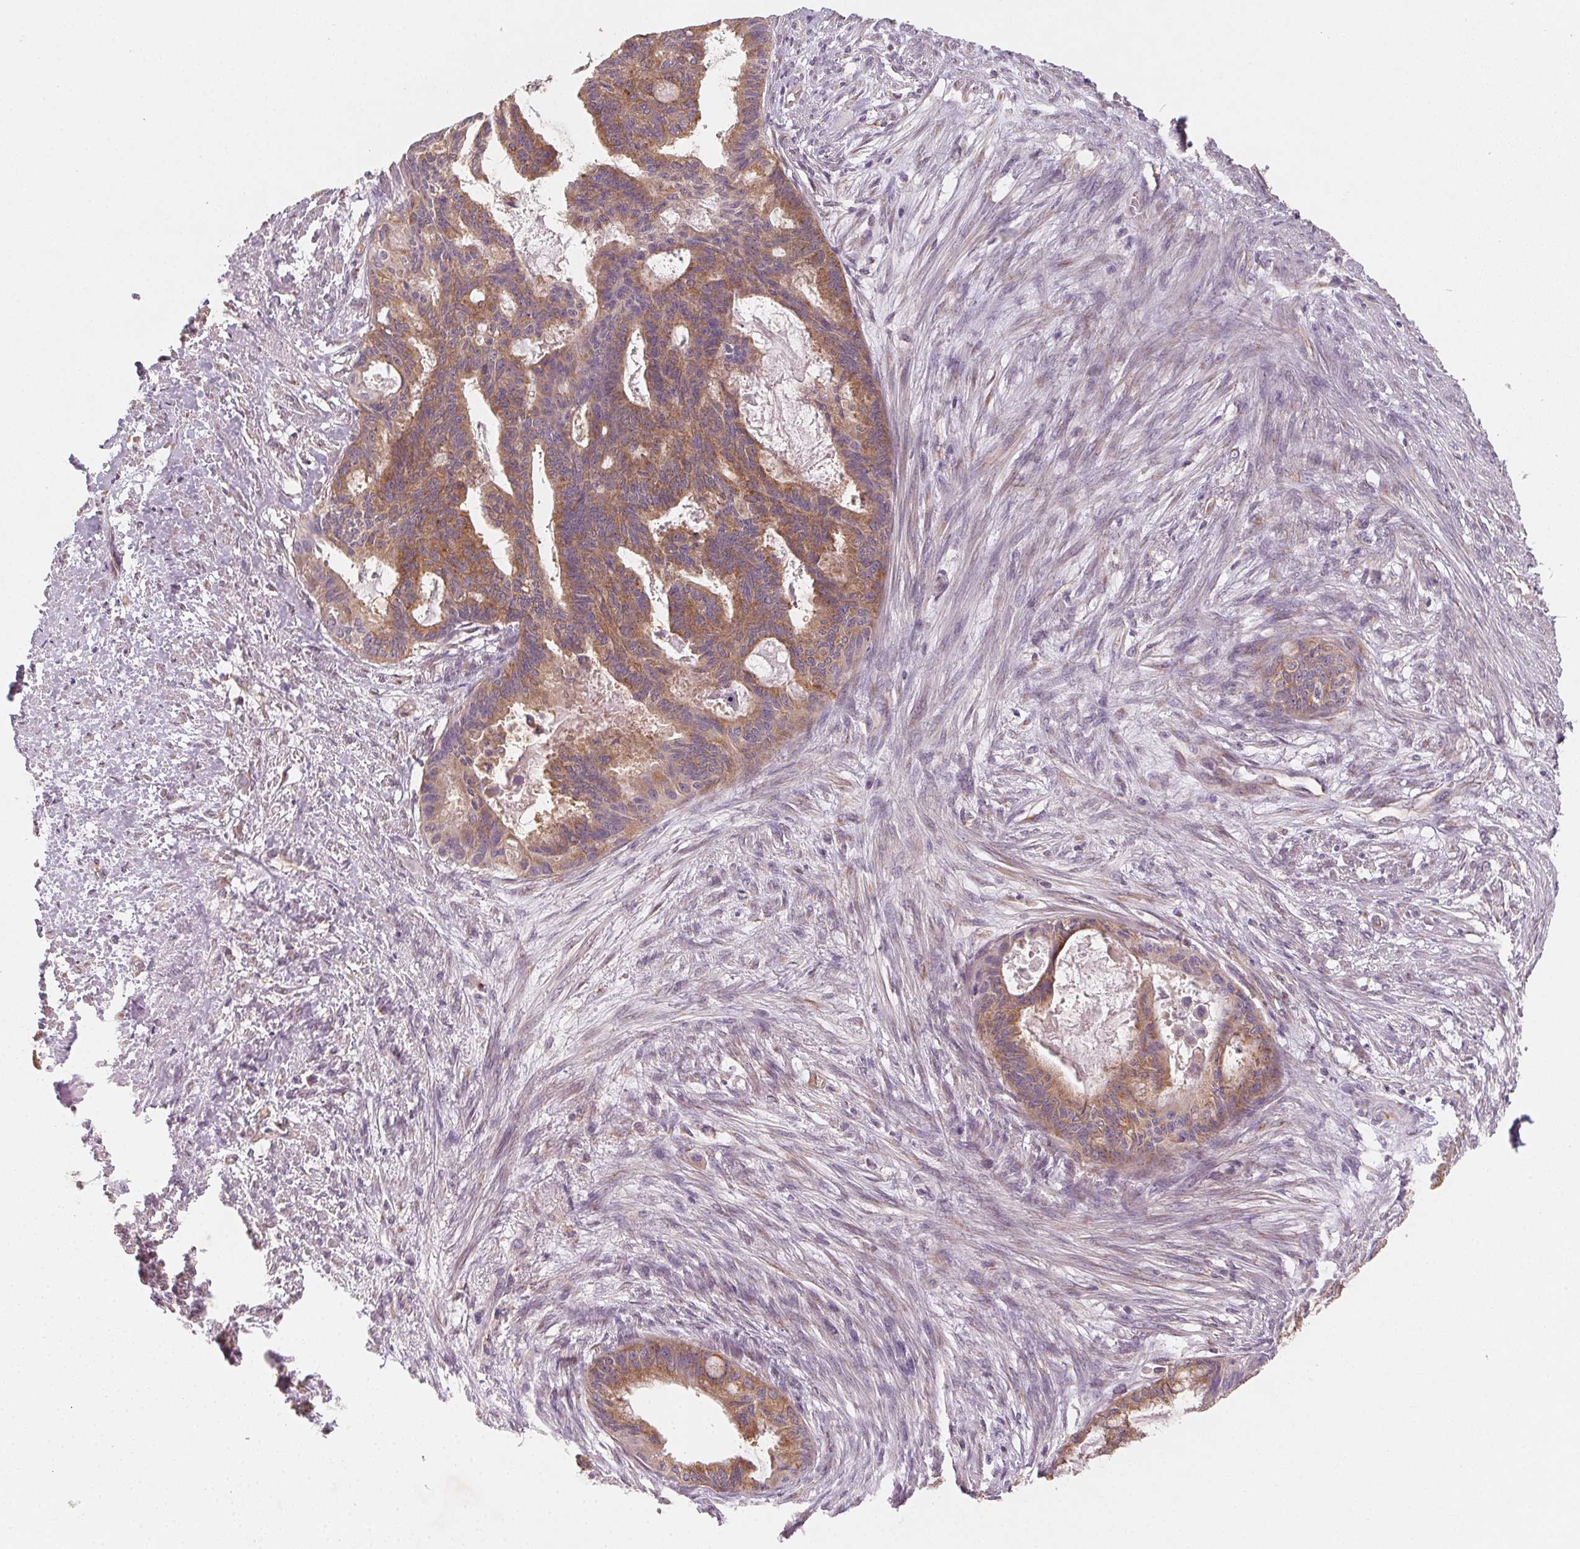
{"staining": {"intensity": "moderate", "quantity": ">75%", "location": "cytoplasmic/membranous"}, "tissue": "endometrial cancer", "cell_type": "Tumor cells", "image_type": "cancer", "snomed": [{"axis": "morphology", "description": "Adenocarcinoma, NOS"}, {"axis": "topography", "description": "Endometrium"}], "caption": "Immunohistochemistry (IHC) (DAB) staining of human endometrial cancer displays moderate cytoplasmic/membranous protein staining in about >75% of tumor cells.", "gene": "AP1S1", "patient": {"sex": "female", "age": 86}}